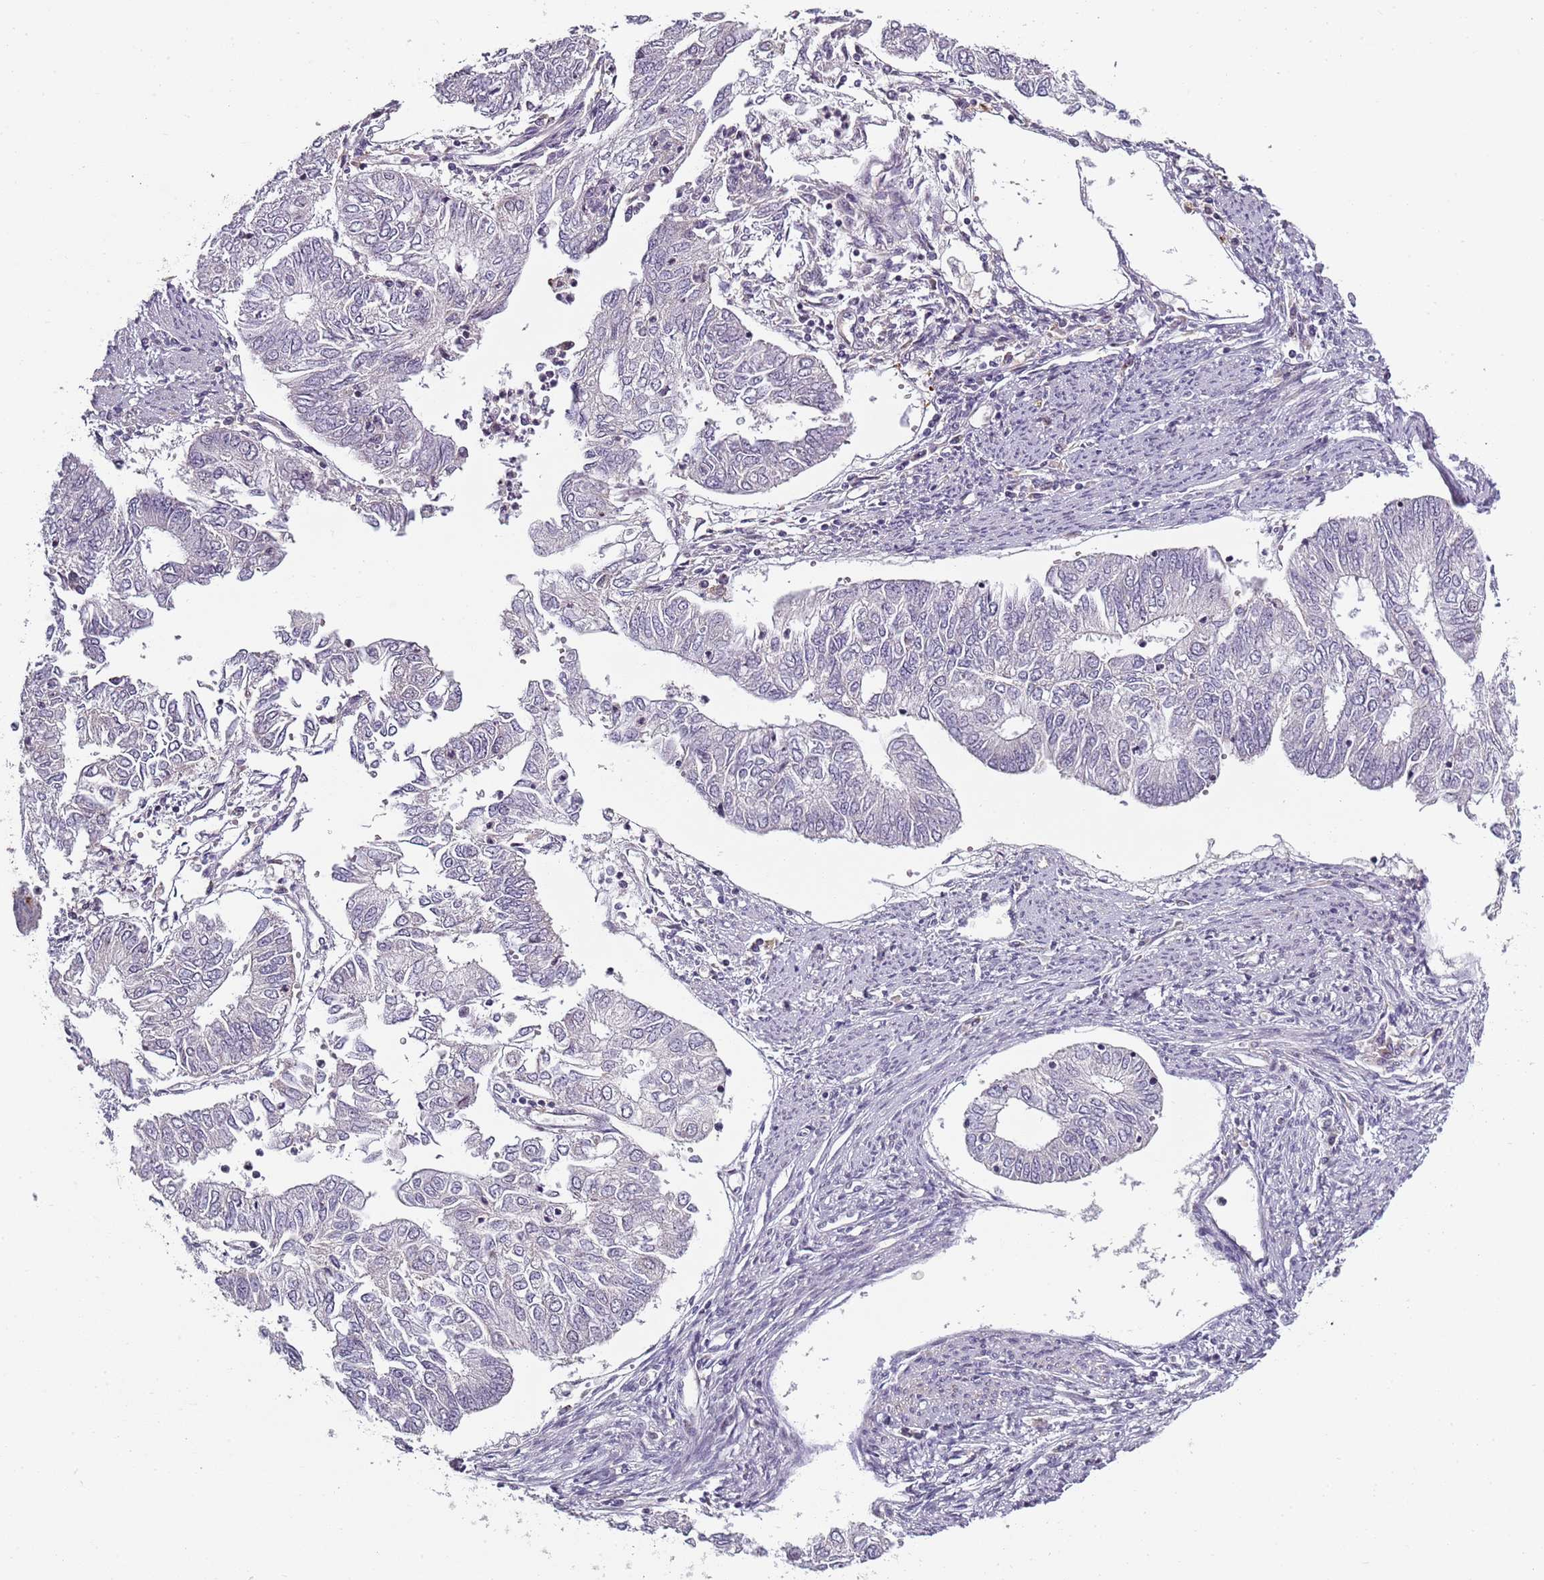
{"staining": {"intensity": "negative", "quantity": "none", "location": "none"}, "tissue": "endometrial cancer", "cell_type": "Tumor cells", "image_type": "cancer", "snomed": [{"axis": "morphology", "description": "Adenocarcinoma, NOS"}, {"axis": "topography", "description": "Endometrium"}], "caption": "Tumor cells show no significant protein expression in adenocarcinoma (endometrial).", "gene": "CC2D2B", "patient": {"sex": "female", "age": 68}}